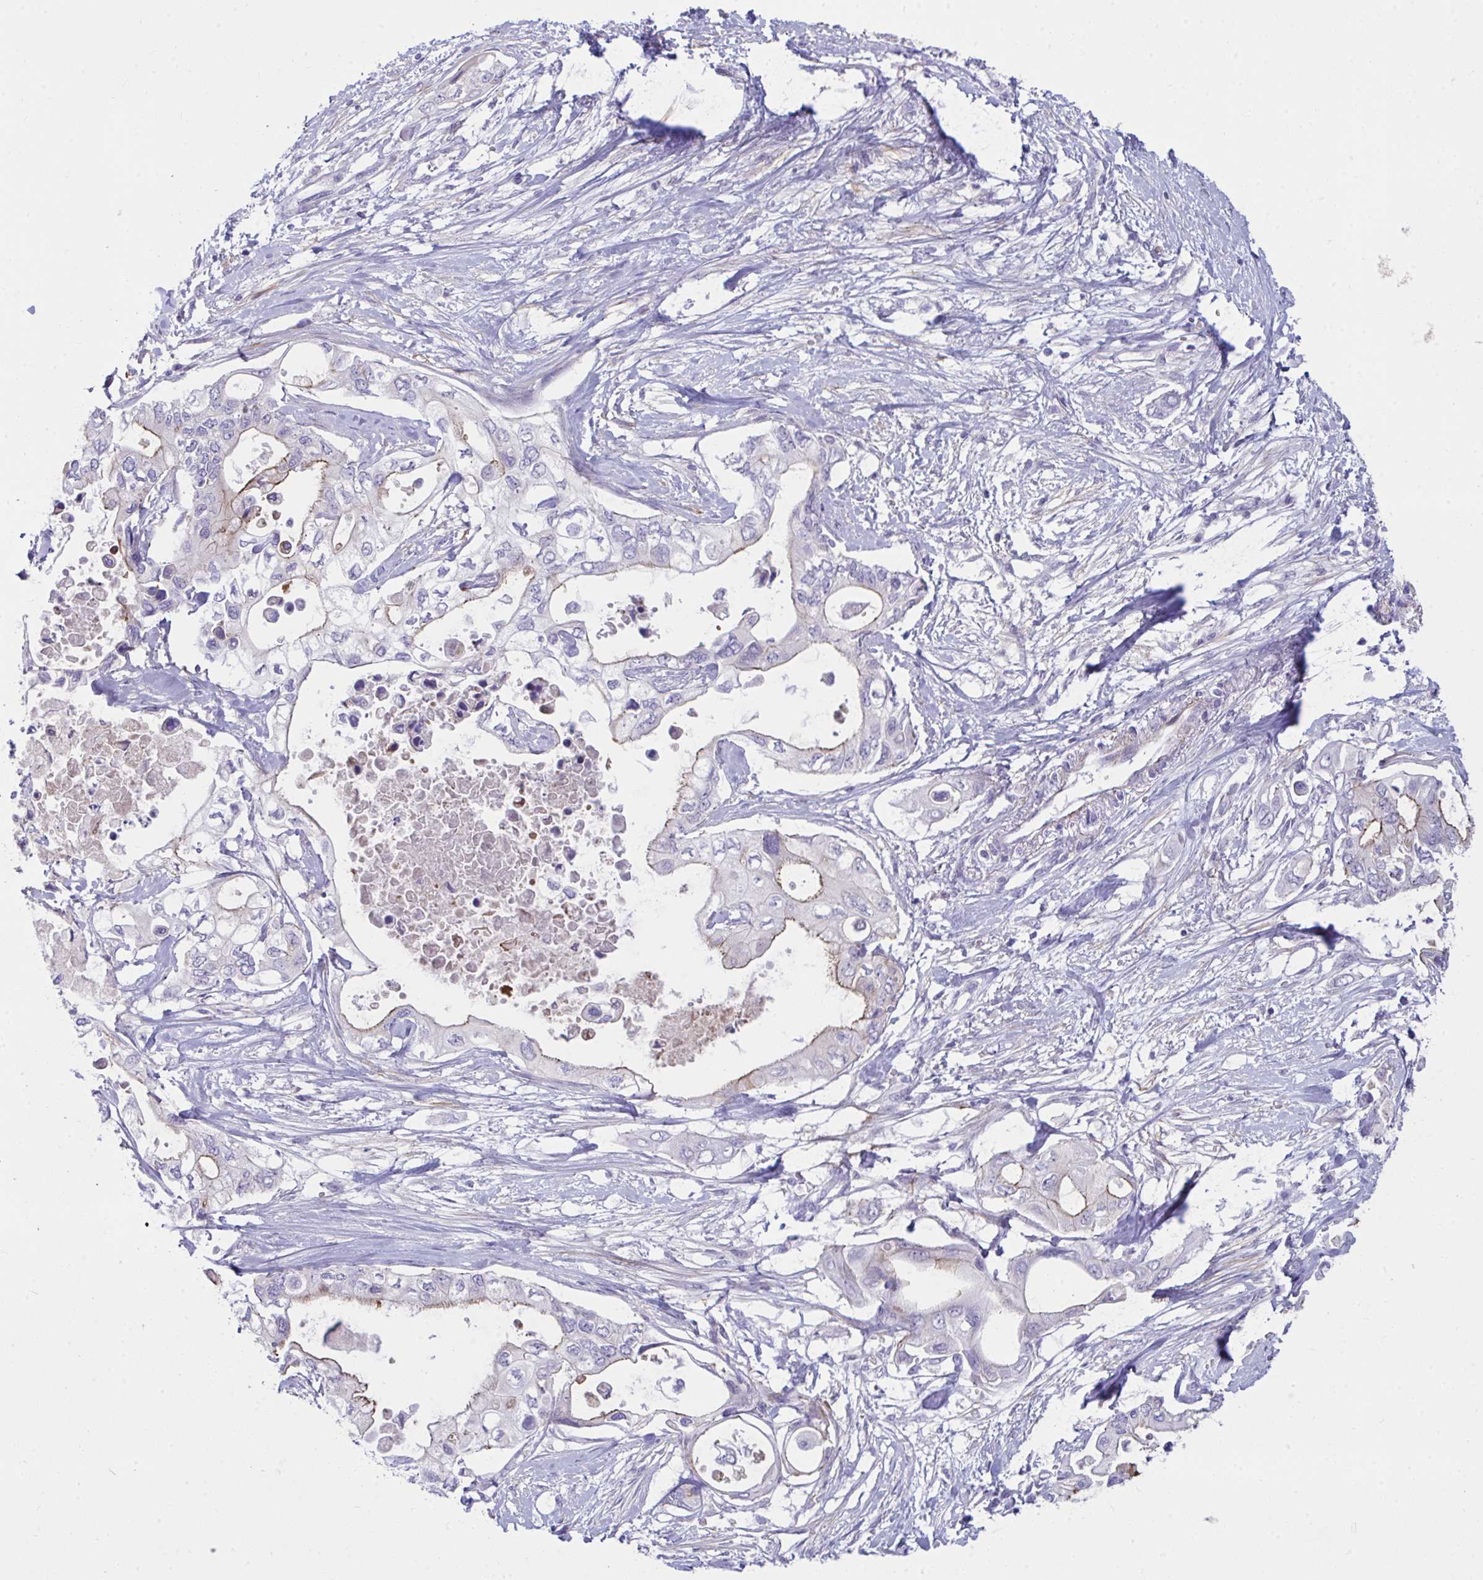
{"staining": {"intensity": "strong", "quantity": "<25%", "location": "cytoplasmic/membranous"}, "tissue": "pancreatic cancer", "cell_type": "Tumor cells", "image_type": "cancer", "snomed": [{"axis": "morphology", "description": "Adenocarcinoma, NOS"}, {"axis": "topography", "description": "Pancreas"}], "caption": "This is a photomicrograph of immunohistochemistry (IHC) staining of adenocarcinoma (pancreatic), which shows strong positivity in the cytoplasmic/membranous of tumor cells.", "gene": "PIGZ", "patient": {"sex": "female", "age": 63}}